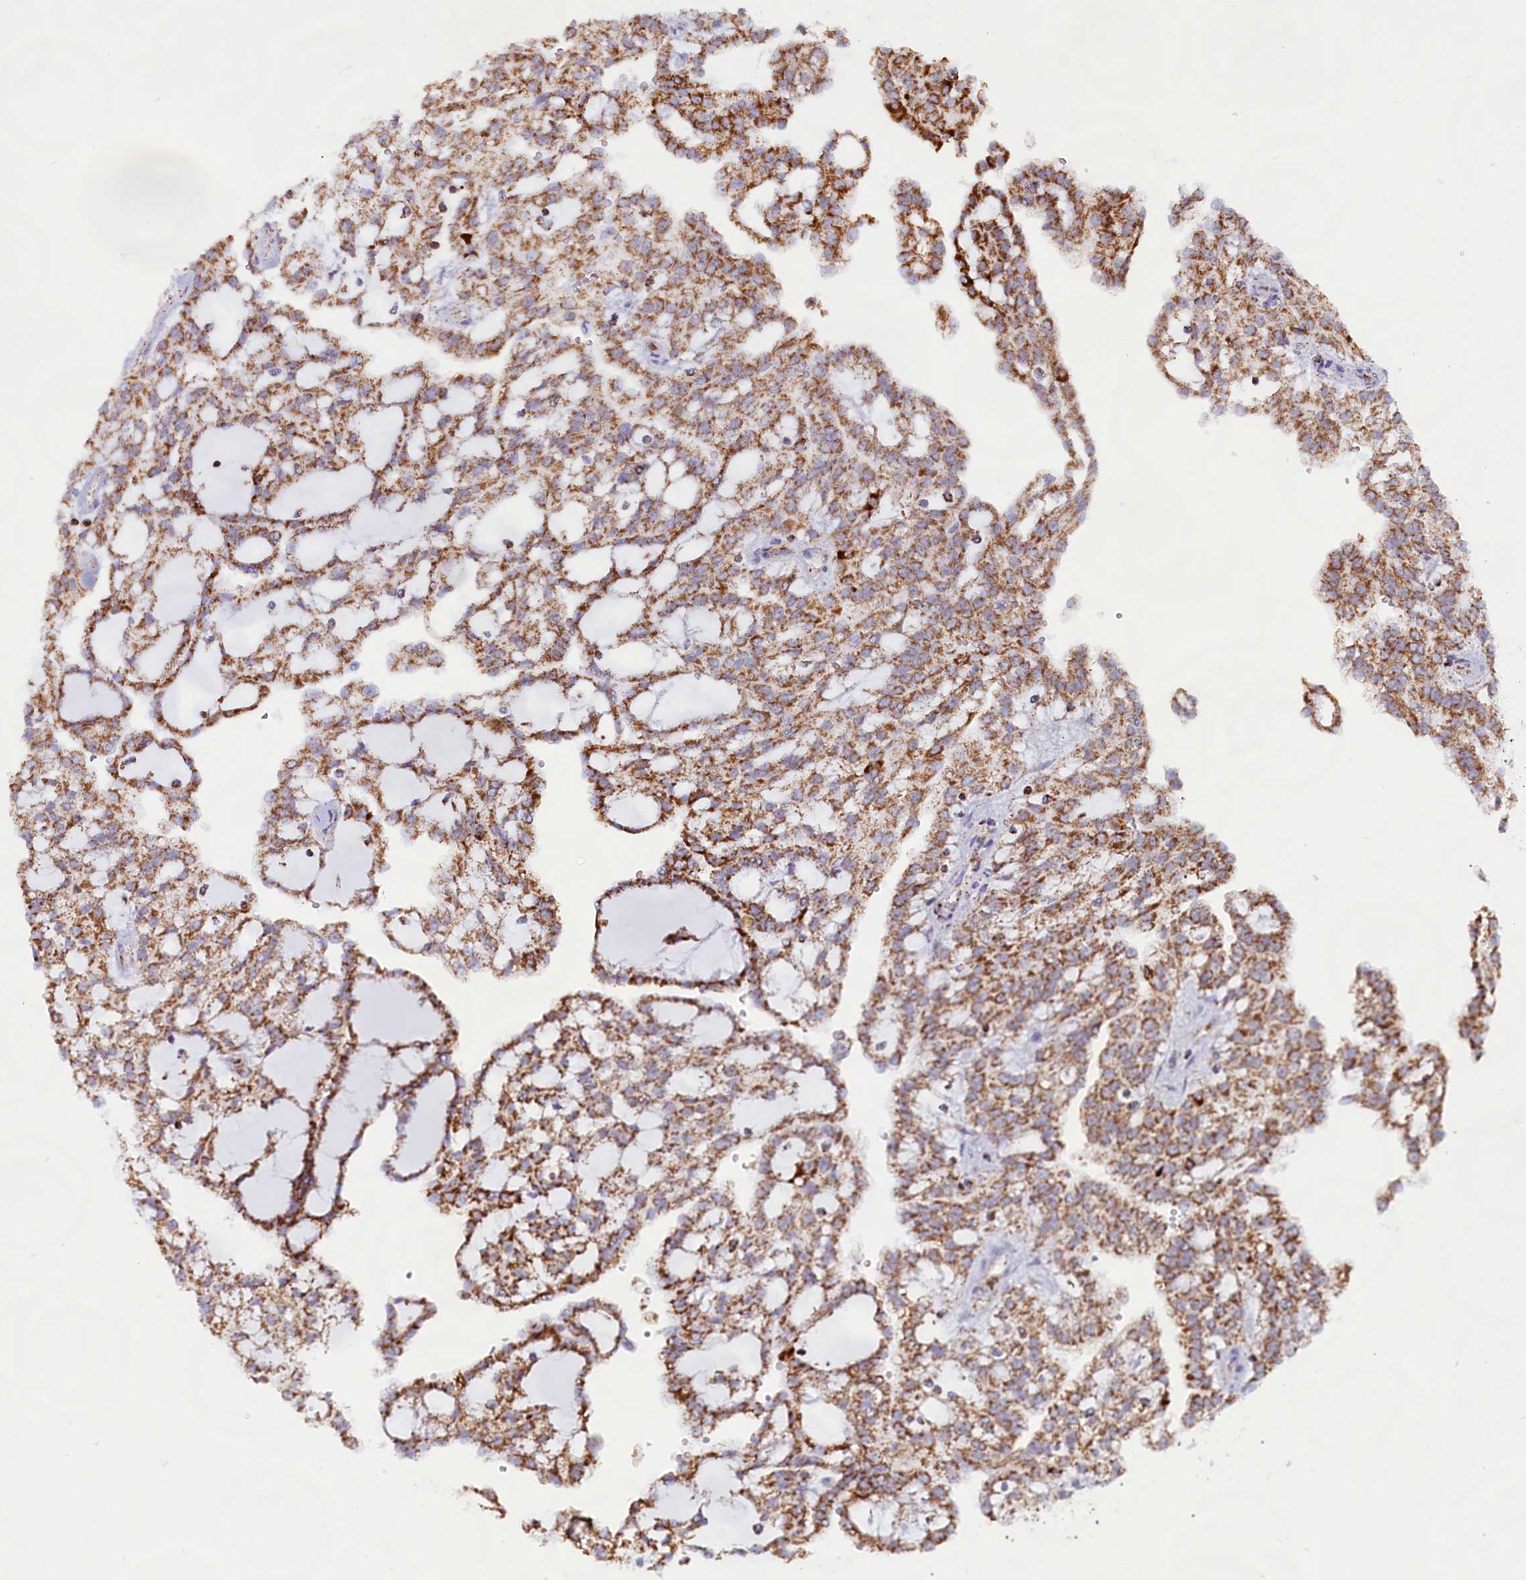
{"staining": {"intensity": "moderate", "quantity": ">75%", "location": "cytoplasmic/membranous"}, "tissue": "renal cancer", "cell_type": "Tumor cells", "image_type": "cancer", "snomed": [{"axis": "morphology", "description": "Adenocarcinoma, NOS"}, {"axis": "topography", "description": "Kidney"}], "caption": "Tumor cells display medium levels of moderate cytoplasmic/membranous staining in approximately >75% of cells in human renal cancer. (IHC, brightfield microscopy, high magnification).", "gene": "C1D", "patient": {"sex": "male", "age": 63}}